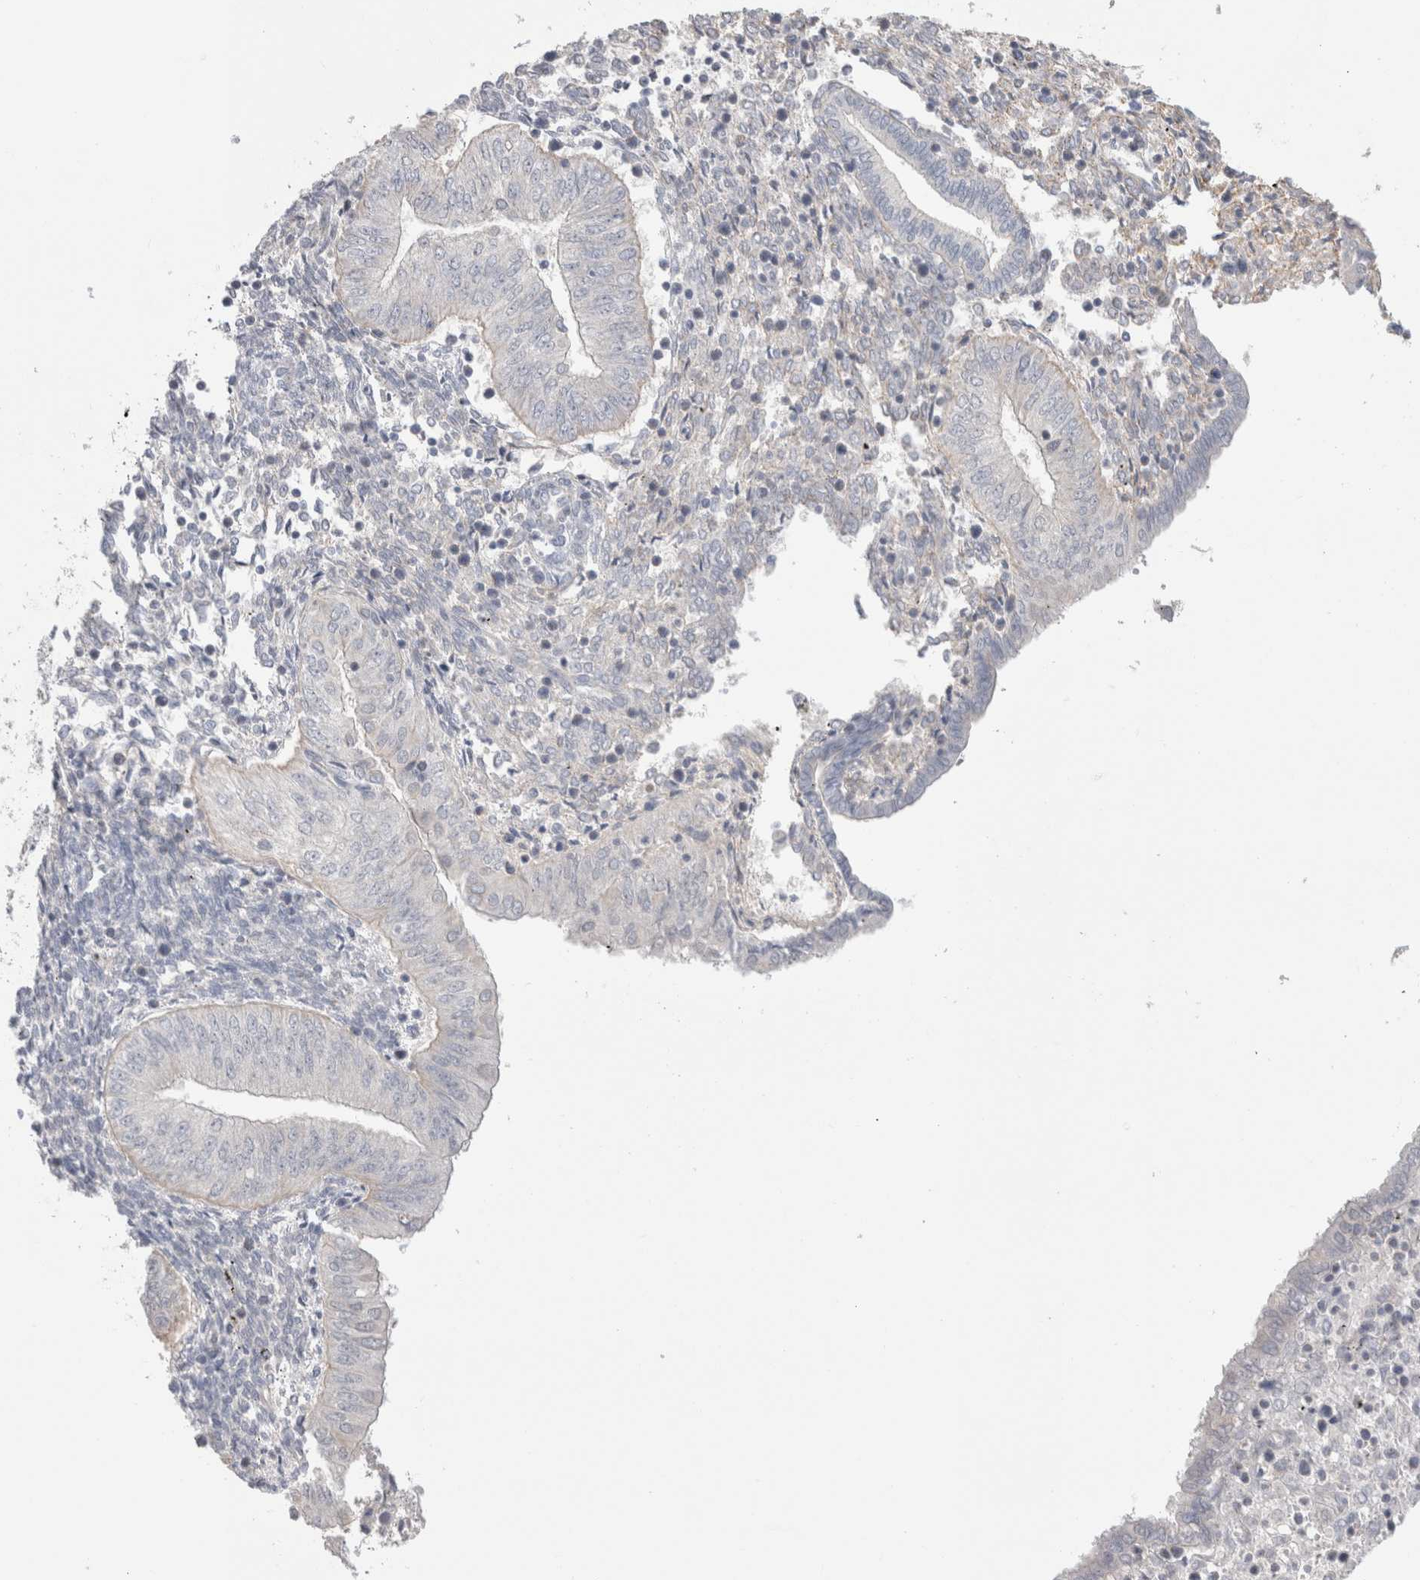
{"staining": {"intensity": "weak", "quantity": "25%-75%", "location": "cytoplasmic/membranous"}, "tissue": "endometrial cancer", "cell_type": "Tumor cells", "image_type": "cancer", "snomed": [{"axis": "morphology", "description": "Normal tissue, NOS"}, {"axis": "morphology", "description": "Adenocarcinoma, NOS"}, {"axis": "topography", "description": "Endometrium"}], "caption": "Immunohistochemical staining of endometrial adenocarcinoma shows low levels of weak cytoplasmic/membranous positivity in about 25%-75% of tumor cells.", "gene": "DMD", "patient": {"sex": "female", "age": 53}}